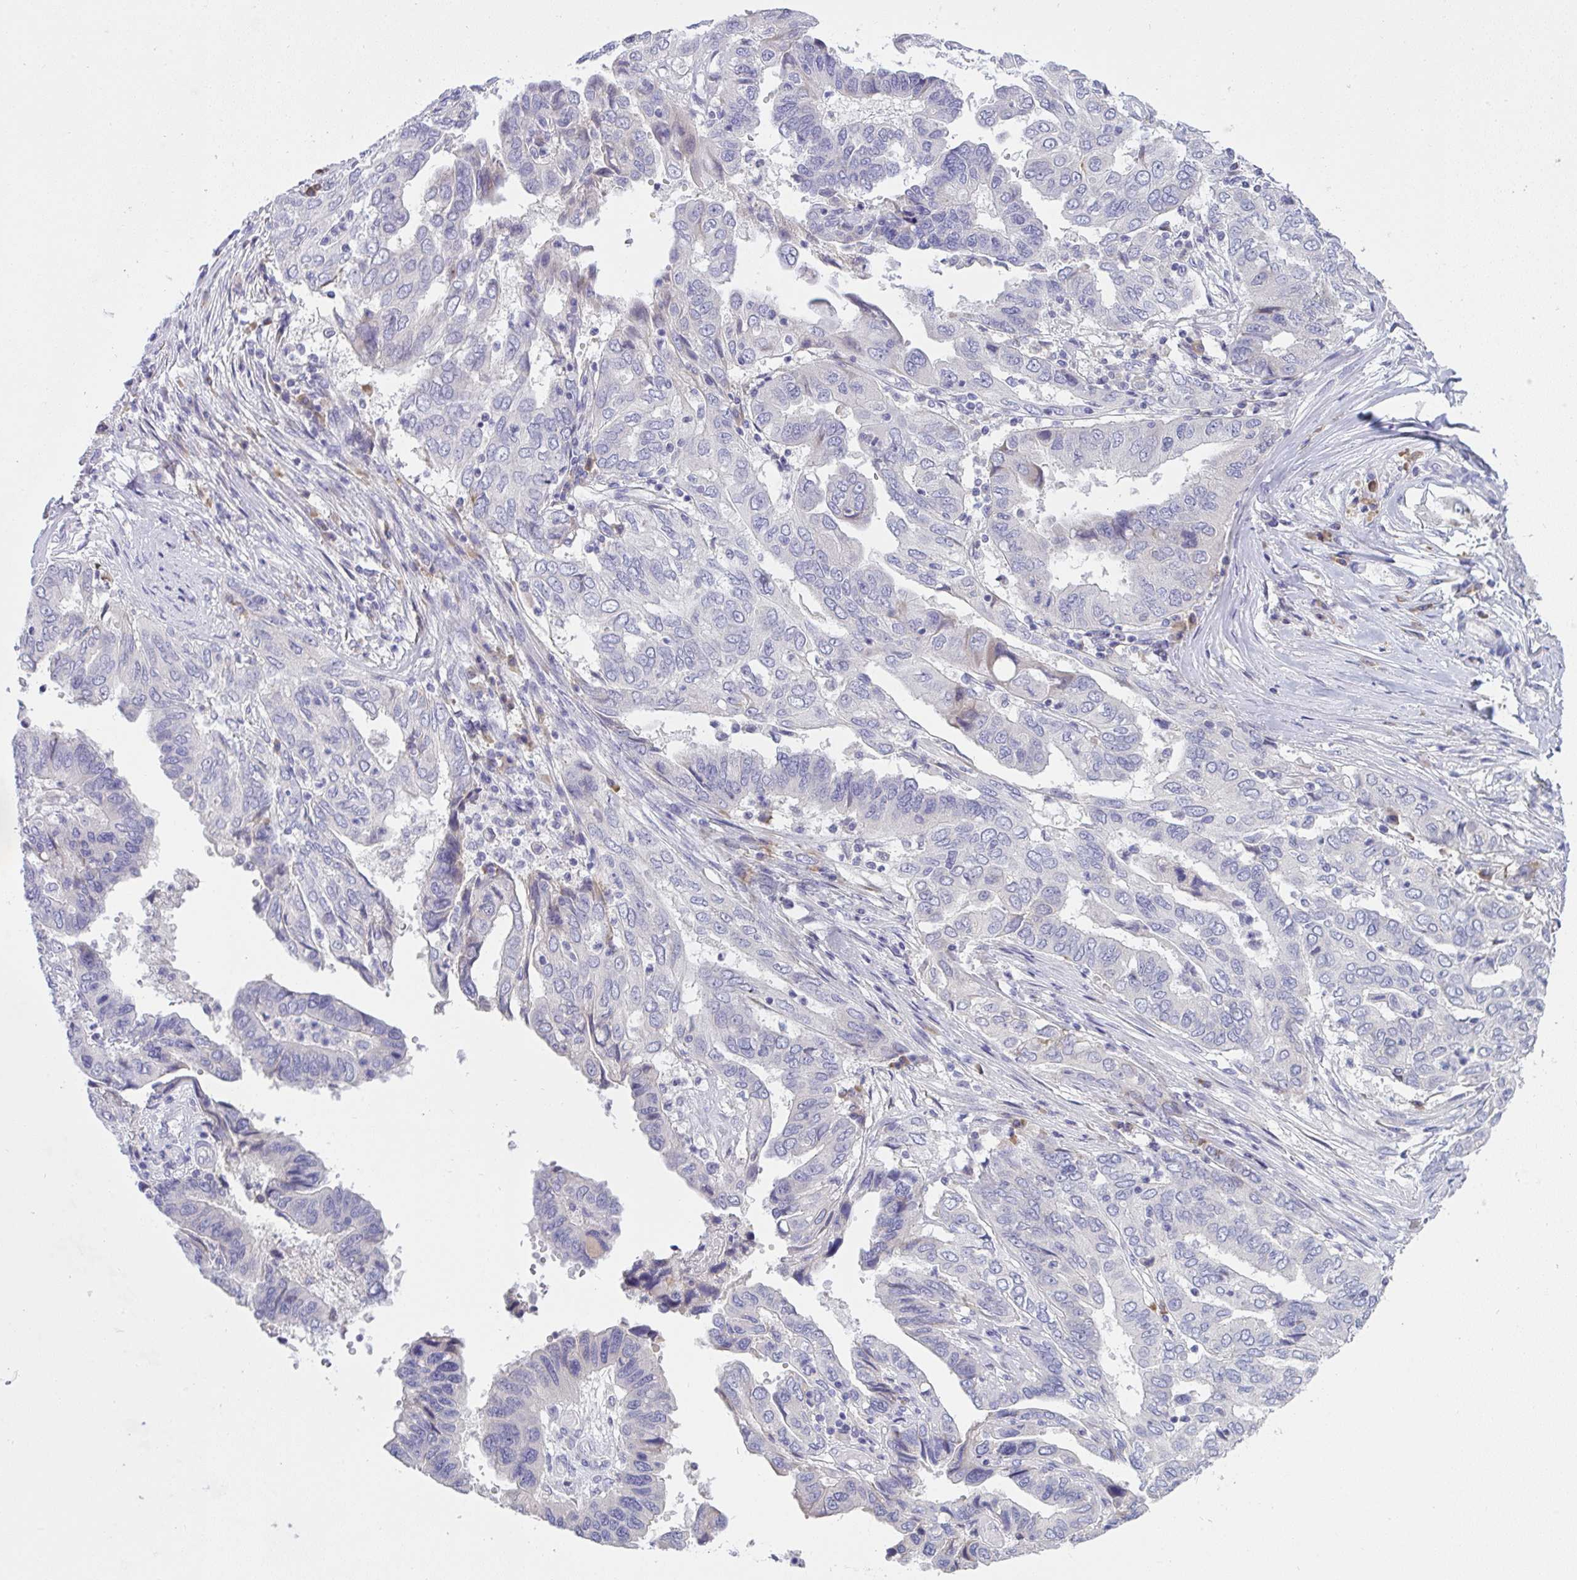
{"staining": {"intensity": "negative", "quantity": "none", "location": "none"}, "tissue": "ovarian cancer", "cell_type": "Tumor cells", "image_type": "cancer", "snomed": [{"axis": "morphology", "description": "Cystadenocarcinoma, serous, NOS"}, {"axis": "topography", "description": "Ovary"}], "caption": "Immunohistochemical staining of human ovarian cancer (serous cystadenocarcinoma) shows no significant expression in tumor cells.", "gene": "TMEM41A", "patient": {"sex": "female", "age": 79}}